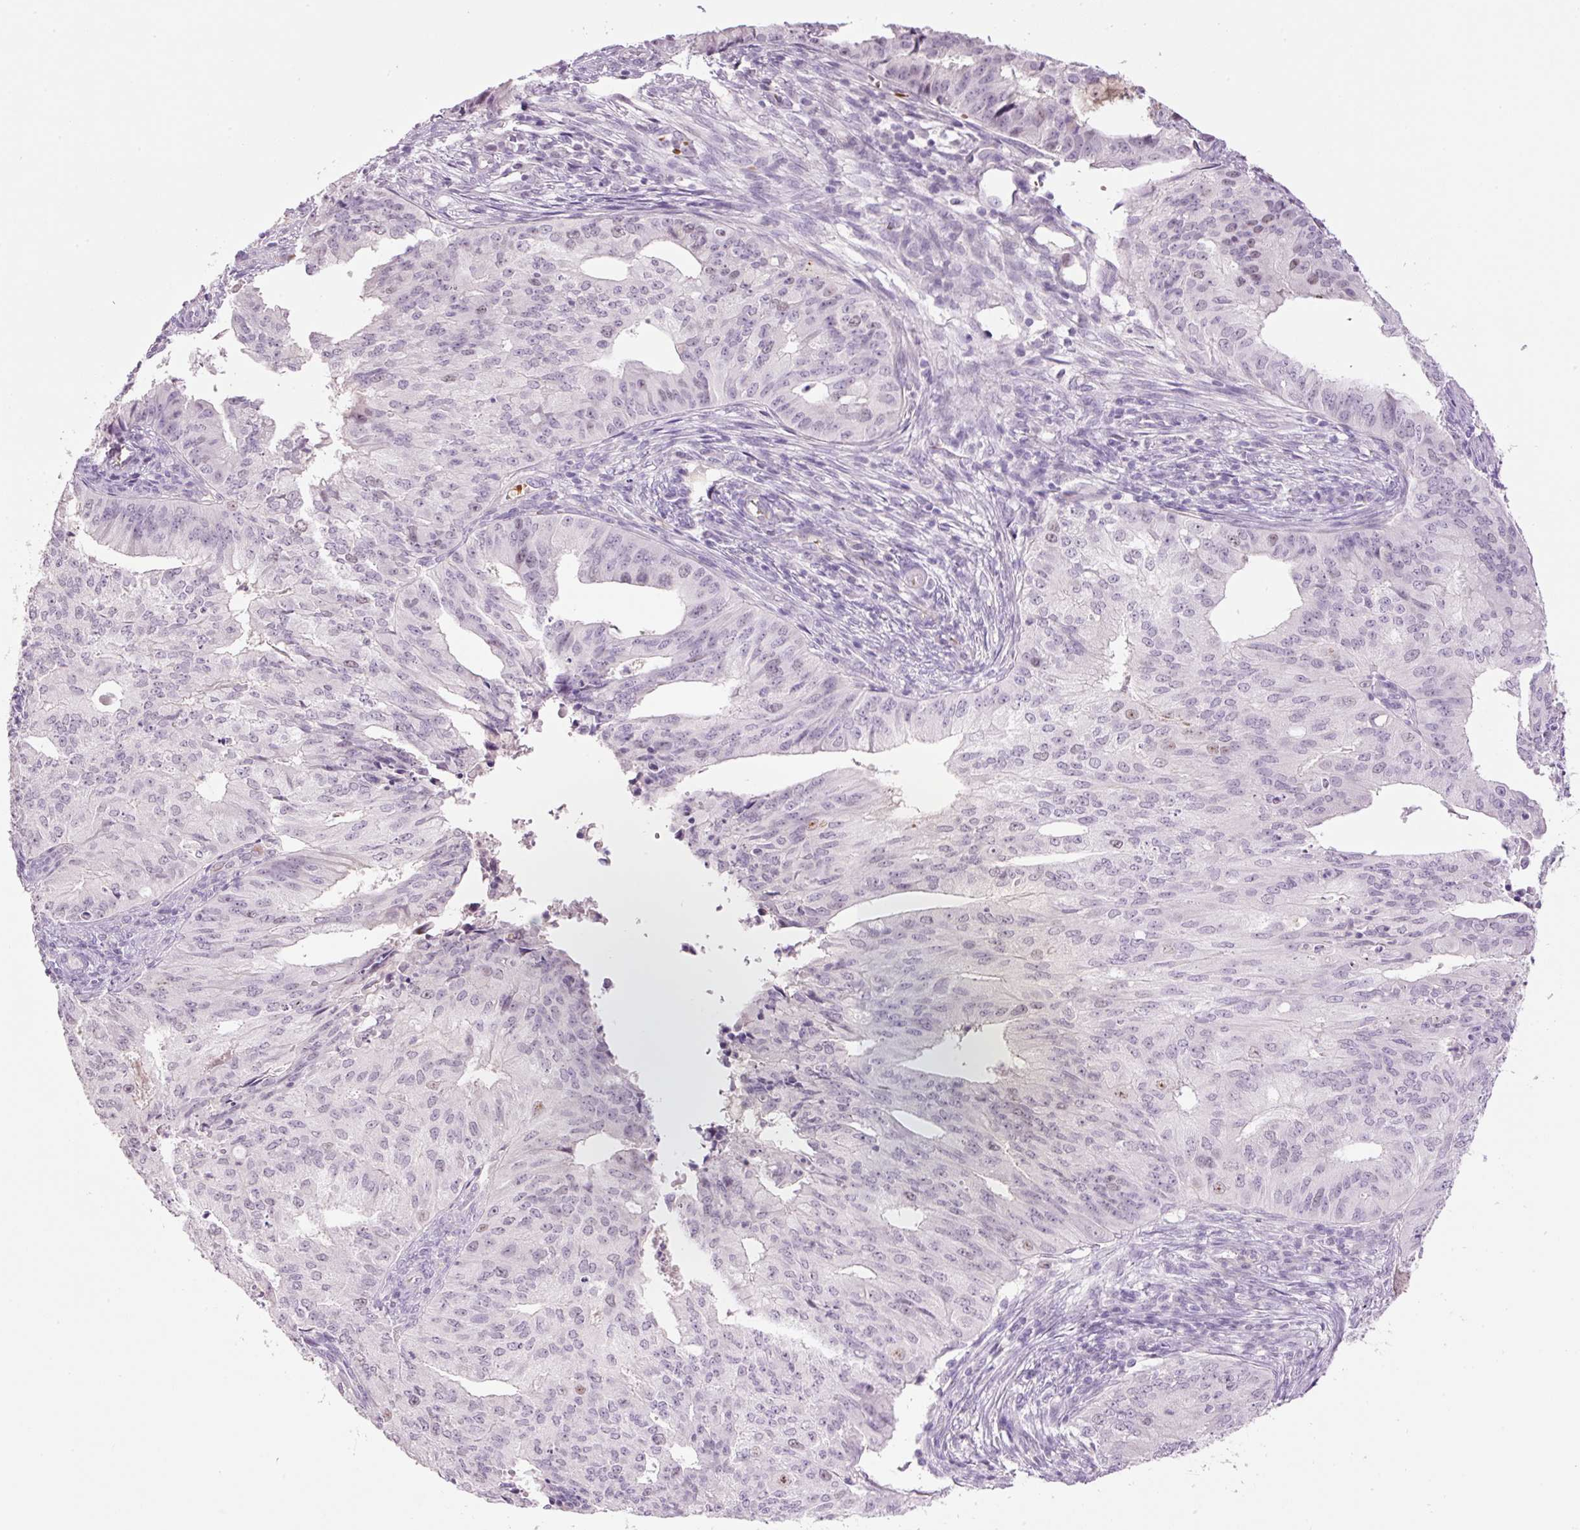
{"staining": {"intensity": "weak", "quantity": "<25%", "location": "nuclear"}, "tissue": "endometrial cancer", "cell_type": "Tumor cells", "image_type": "cancer", "snomed": [{"axis": "morphology", "description": "Adenocarcinoma, NOS"}, {"axis": "topography", "description": "Endometrium"}], "caption": "This is a histopathology image of immunohistochemistry (IHC) staining of endometrial cancer (adenocarcinoma), which shows no staining in tumor cells. Brightfield microscopy of immunohistochemistry stained with DAB (brown) and hematoxylin (blue), captured at high magnification.", "gene": "LY6G6D", "patient": {"sex": "female", "age": 50}}